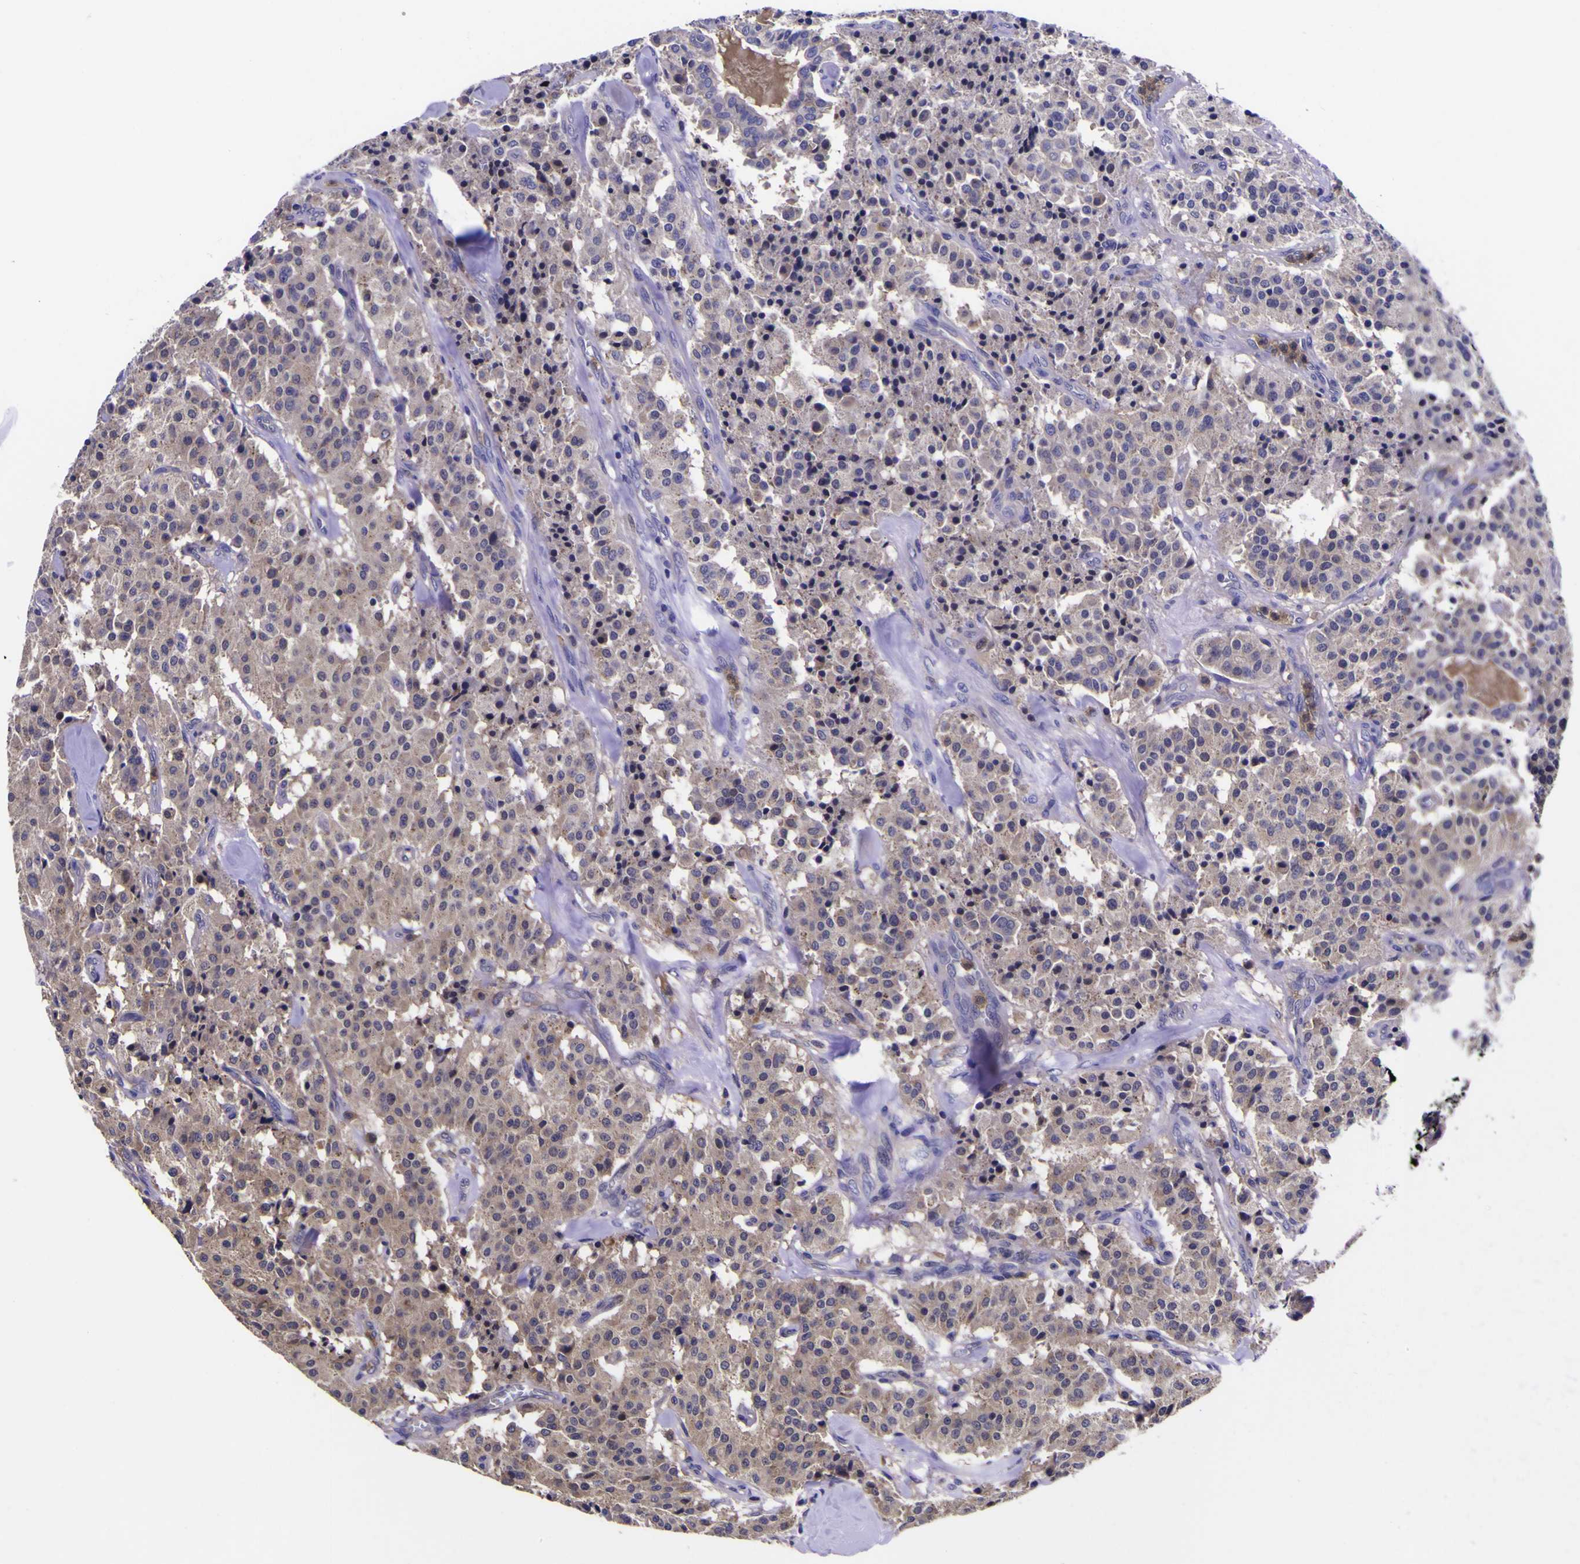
{"staining": {"intensity": "negative", "quantity": "none", "location": "none"}, "tissue": "carcinoid", "cell_type": "Tumor cells", "image_type": "cancer", "snomed": [{"axis": "morphology", "description": "Carcinoid, malignant, NOS"}, {"axis": "topography", "description": "Lung"}], "caption": "There is no significant positivity in tumor cells of malignant carcinoid.", "gene": "MAPK14", "patient": {"sex": "male", "age": 30}}